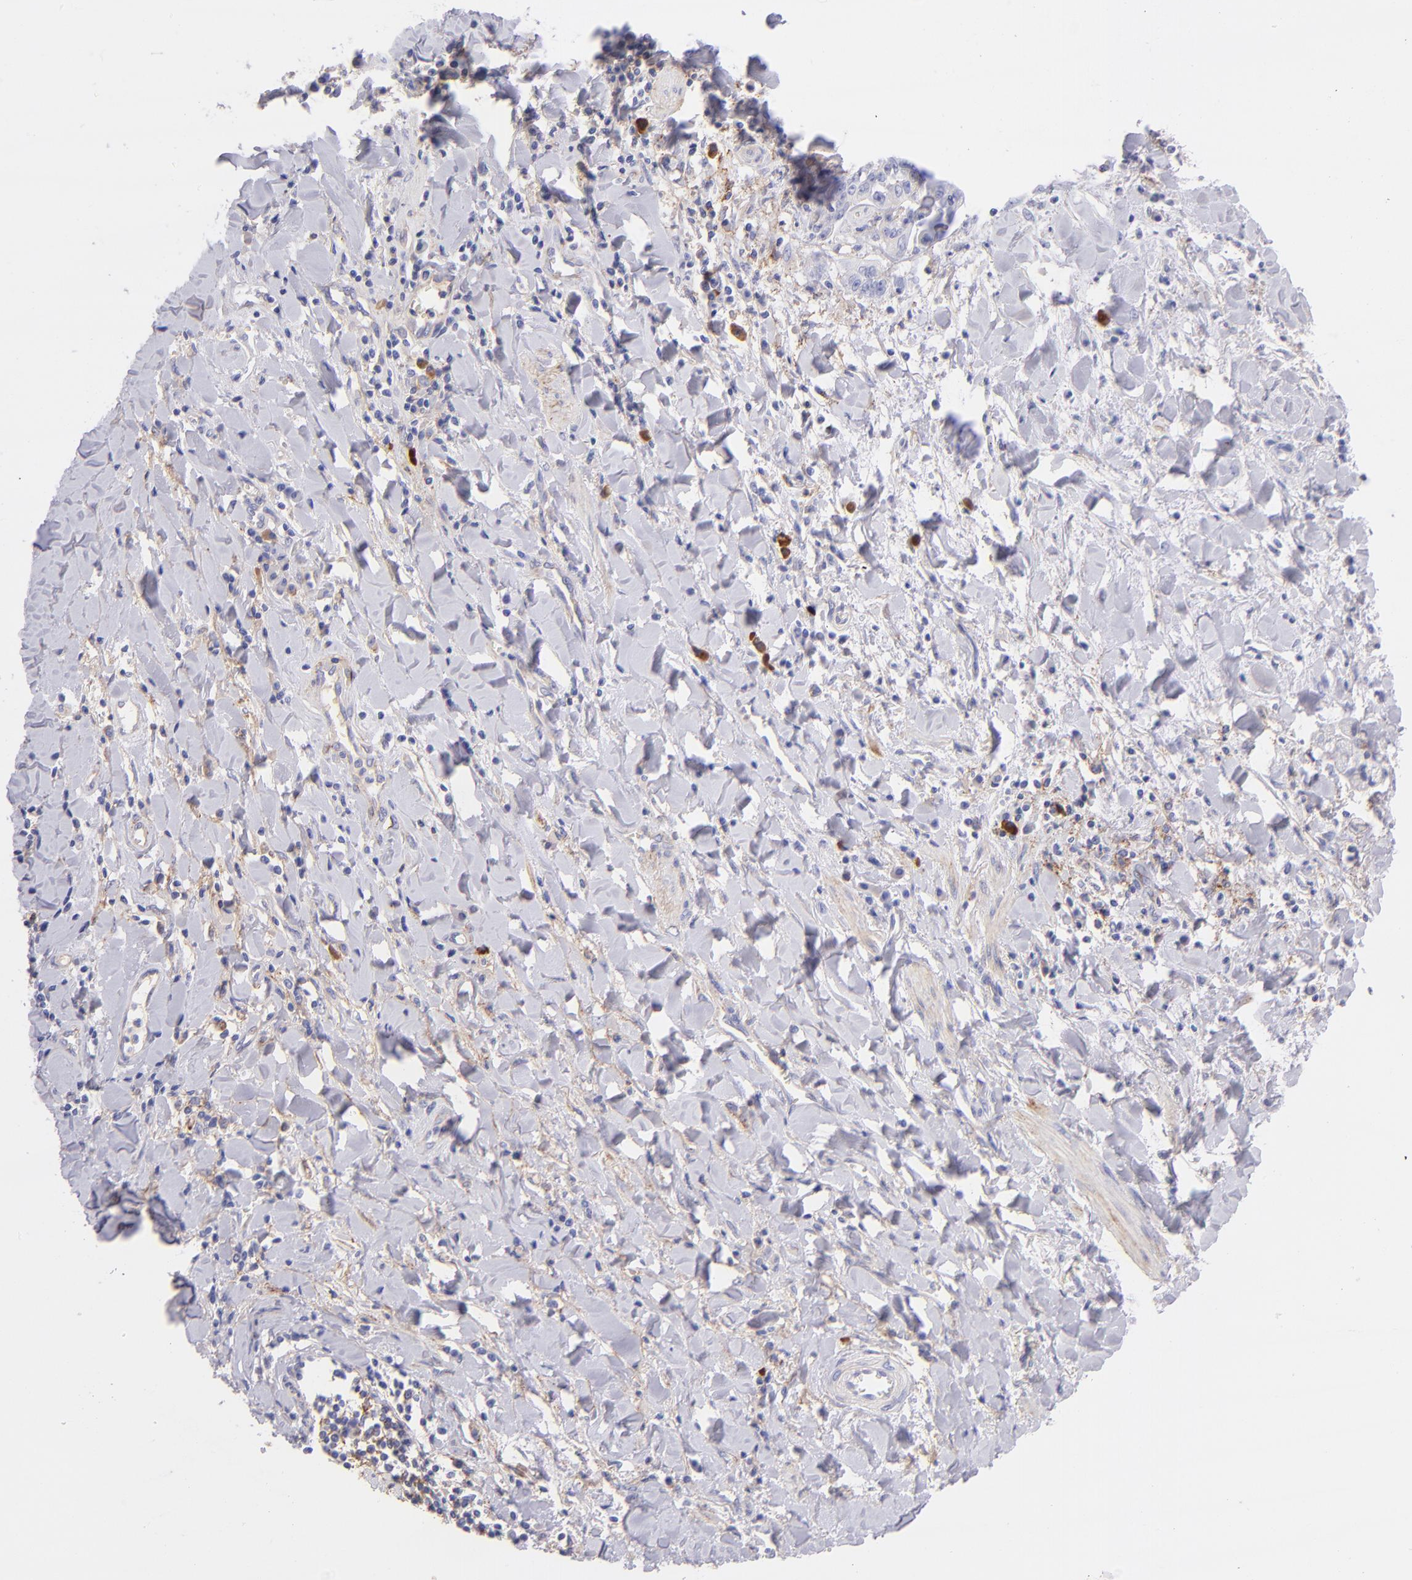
{"staining": {"intensity": "negative", "quantity": "none", "location": "none"}, "tissue": "liver cancer", "cell_type": "Tumor cells", "image_type": "cancer", "snomed": [{"axis": "morphology", "description": "Cholangiocarcinoma"}, {"axis": "topography", "description": "Liver"}], "caption": "Immunohistochemistry histopathology image of neoplastic tissue: human liver cancer (cholangiocarcinoma) stained with DAB (3,3'-diaminobenzidine) exhibits no significant protein positivity in tumor cells.", "gene": "CD81", "patient": {"sex": "male", "age": 57}}